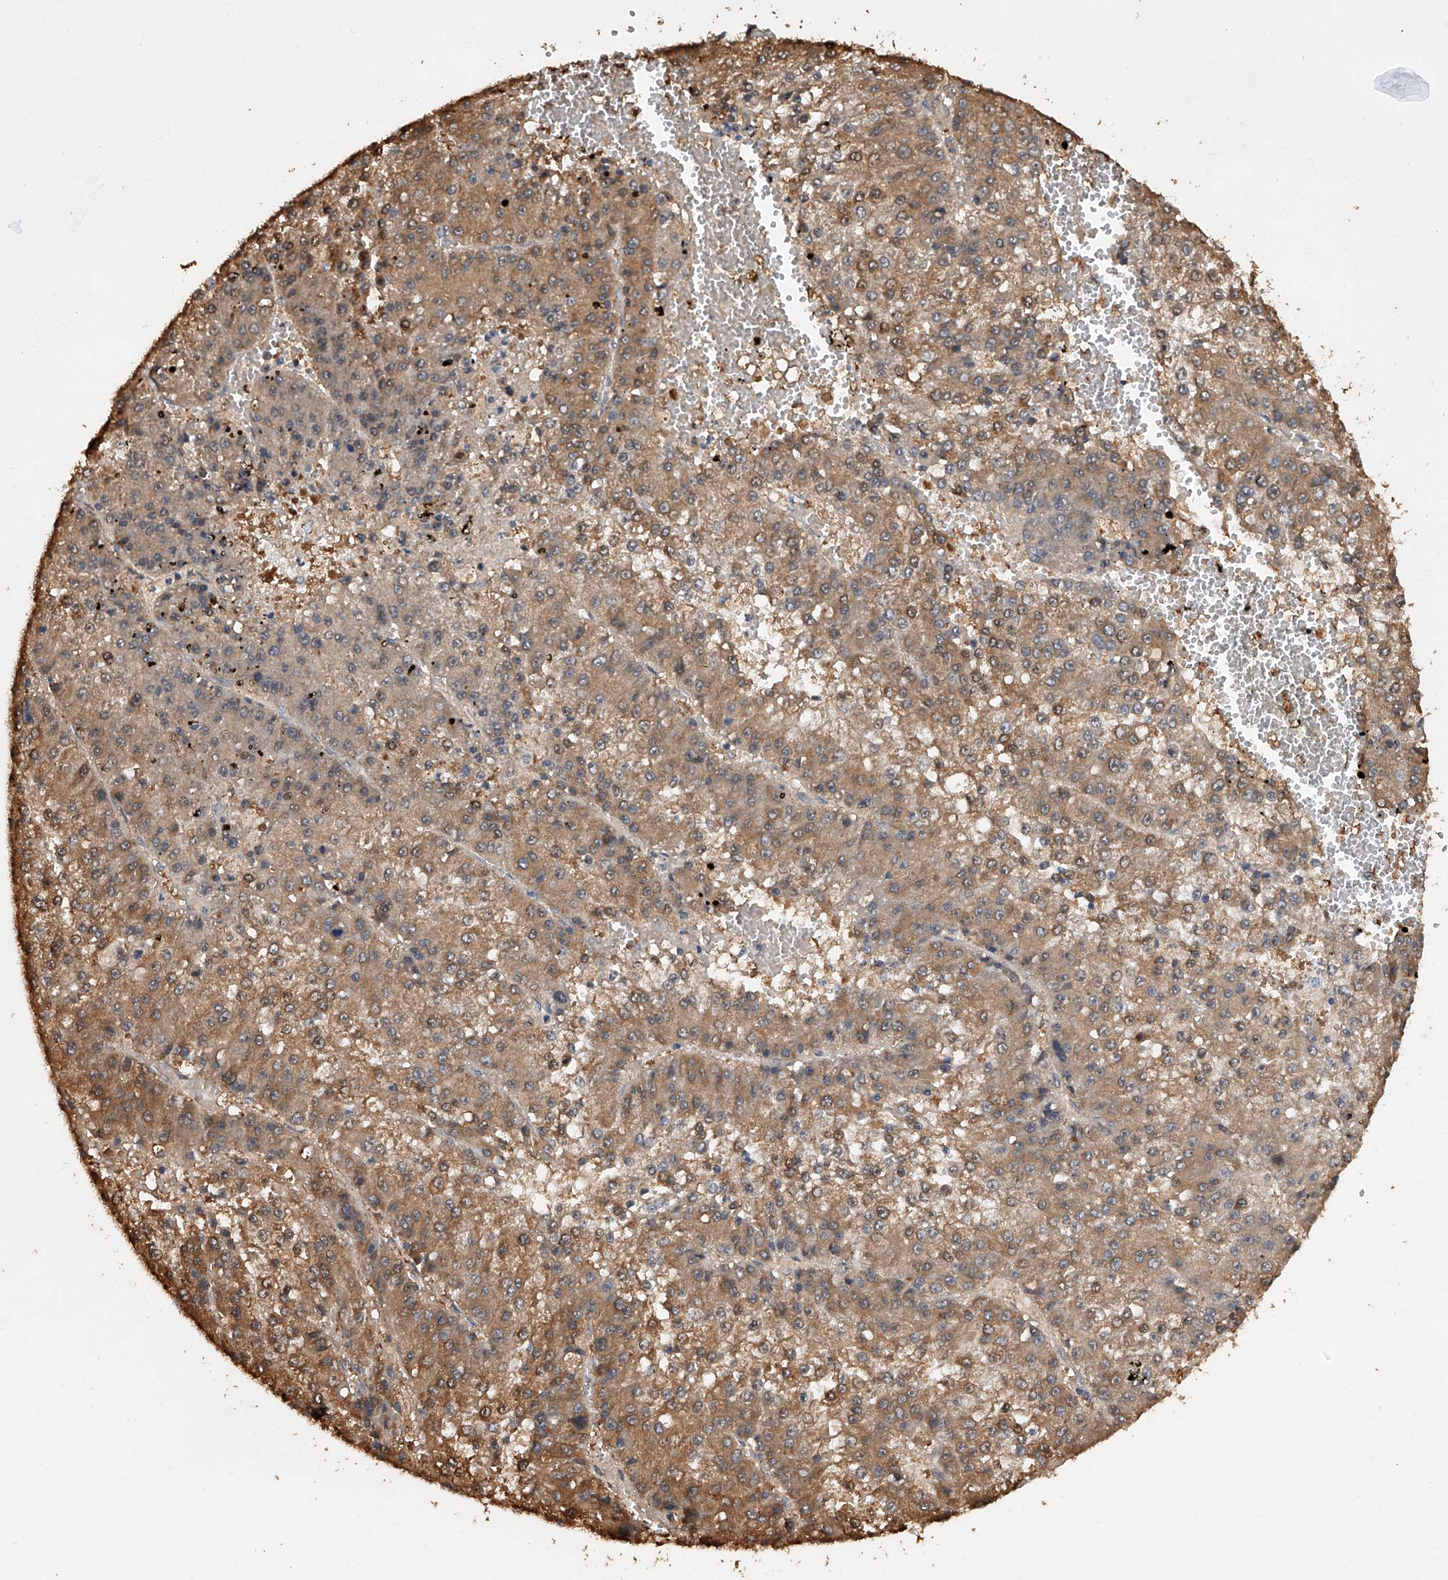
{"staining": {"intensity": "moderate", "quantity": ">75%", "location": "cytoplasmic/membranous"}, "tissue": "liver cancer", "cell_type": "Tumor cells", "image_type": "cancer", "snomed": [{"axis": "morphology", "description": "Carcinoma, Hepatocellular, NOS"}, {"axis": "topography", "description": "Liver"}], "caption": "Human liver cancer (hepatocellular carcinoma) stained with a protein marker exhibits moderate staining in tumor cells.", "gene": "GMDS", "patient": {"sex": "female", "age": 73}}